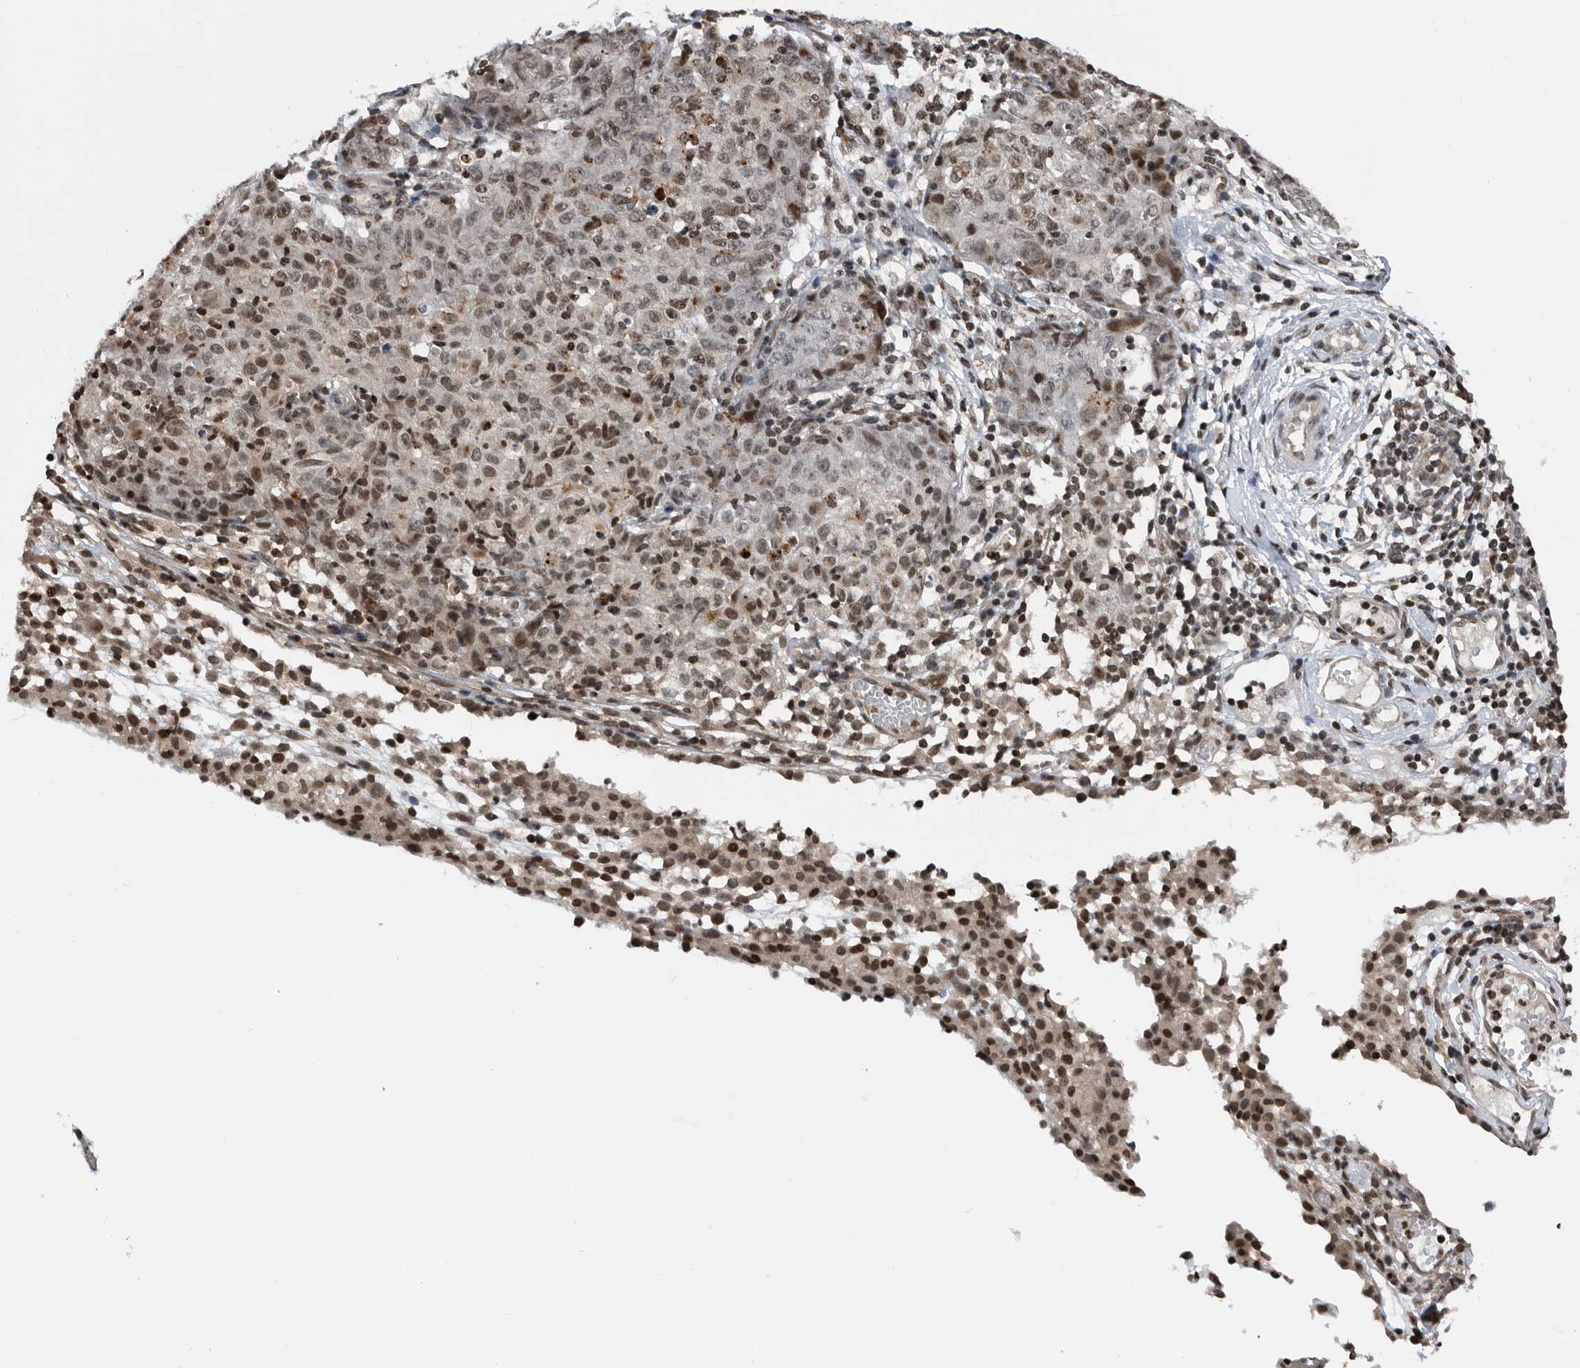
{"staining": {"intensity": "weak", "quantity": "<25%", "location": "nuclear"}, "tissue": "ovarian cancer", "cell_type": "Tumor cells", "image_type": "cancer", "snomed": [{"axis": "morphology", "description": "Carcinoma, endometroid"}, {"axis": "topography", "description": "Ovary"}], "caption": "Tumor cells show no significant protein positivity in ovarian cancer.", "gene": "SNRNP48", "patient": {"sex": "female", "age": 42}}